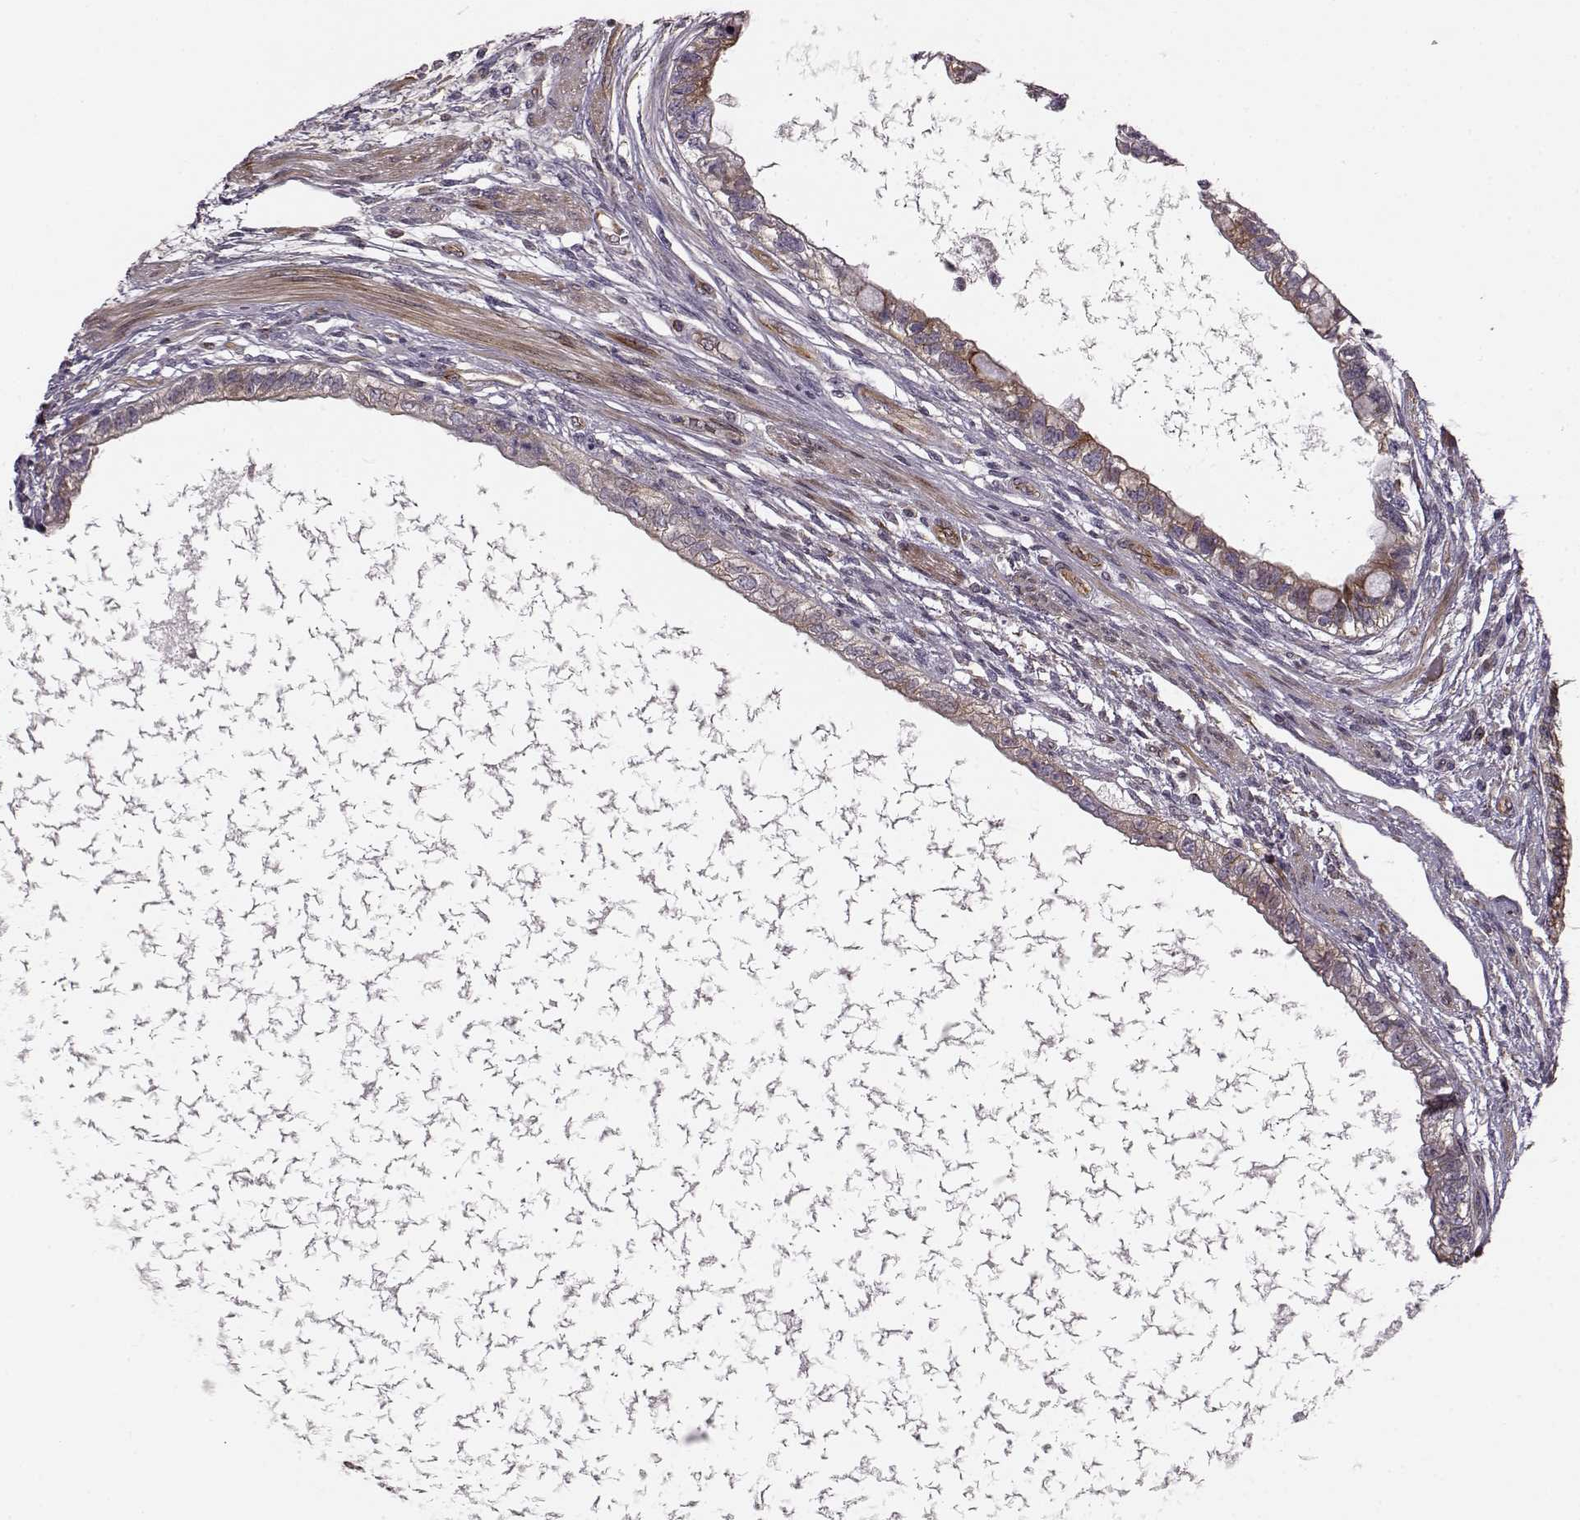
{"staining": {"intensity": "weak", "quantity": "<25%", "location": "cytoplasmic/membranous"}, "tissue": "testis cancer", "cell_type": "Tumor cells", "image_type": "cancer", "snomed": [{"axis": "morphology", "description": "Carcinoma, Embryonal, NOS"}, {"axis": "topography", "description": "Testis"}], "caption": "Tumor cells are negative for protein expression in human testis cancer (embryonal carcinoma).", "gene": "MTR", "patient": {"sex": "male", "age": 26}}